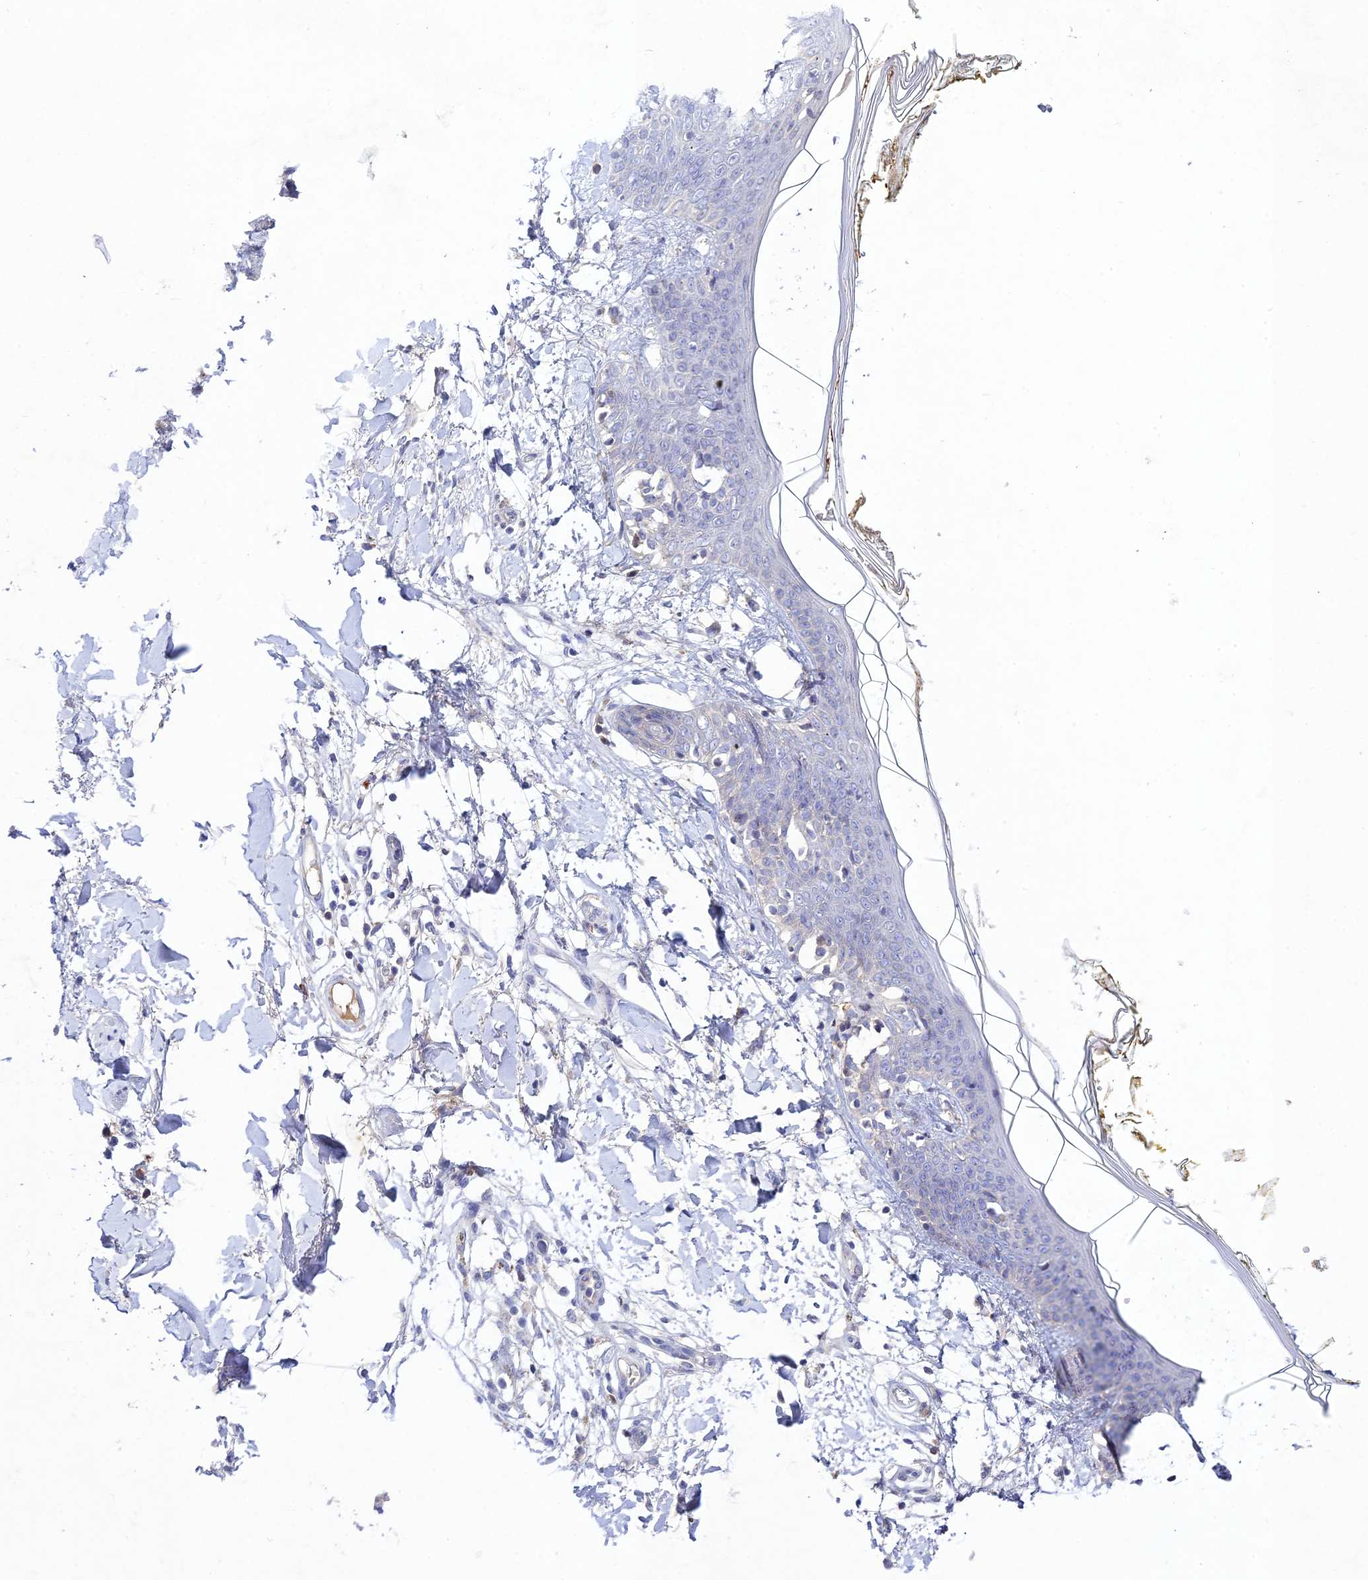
{"staining": {"intensity": "negative", "quantity": "none", "location": "none"}, "tissue": "skin", "cell_type": "Fibroblasts", "image_type": "normal", "snomed": [{"axis": "morphology", "description": "Normal tissue, NOS"}, {"axis": "topography", "description": "Skin"}], "caption": "Immunohistochemistry photomicrograph of normal skin: skin stained with DAB demonstrates no significant protein positivity in fibroblasts.", "gene": "CHST5", "patient": {"sex": "female", "age": 34}}